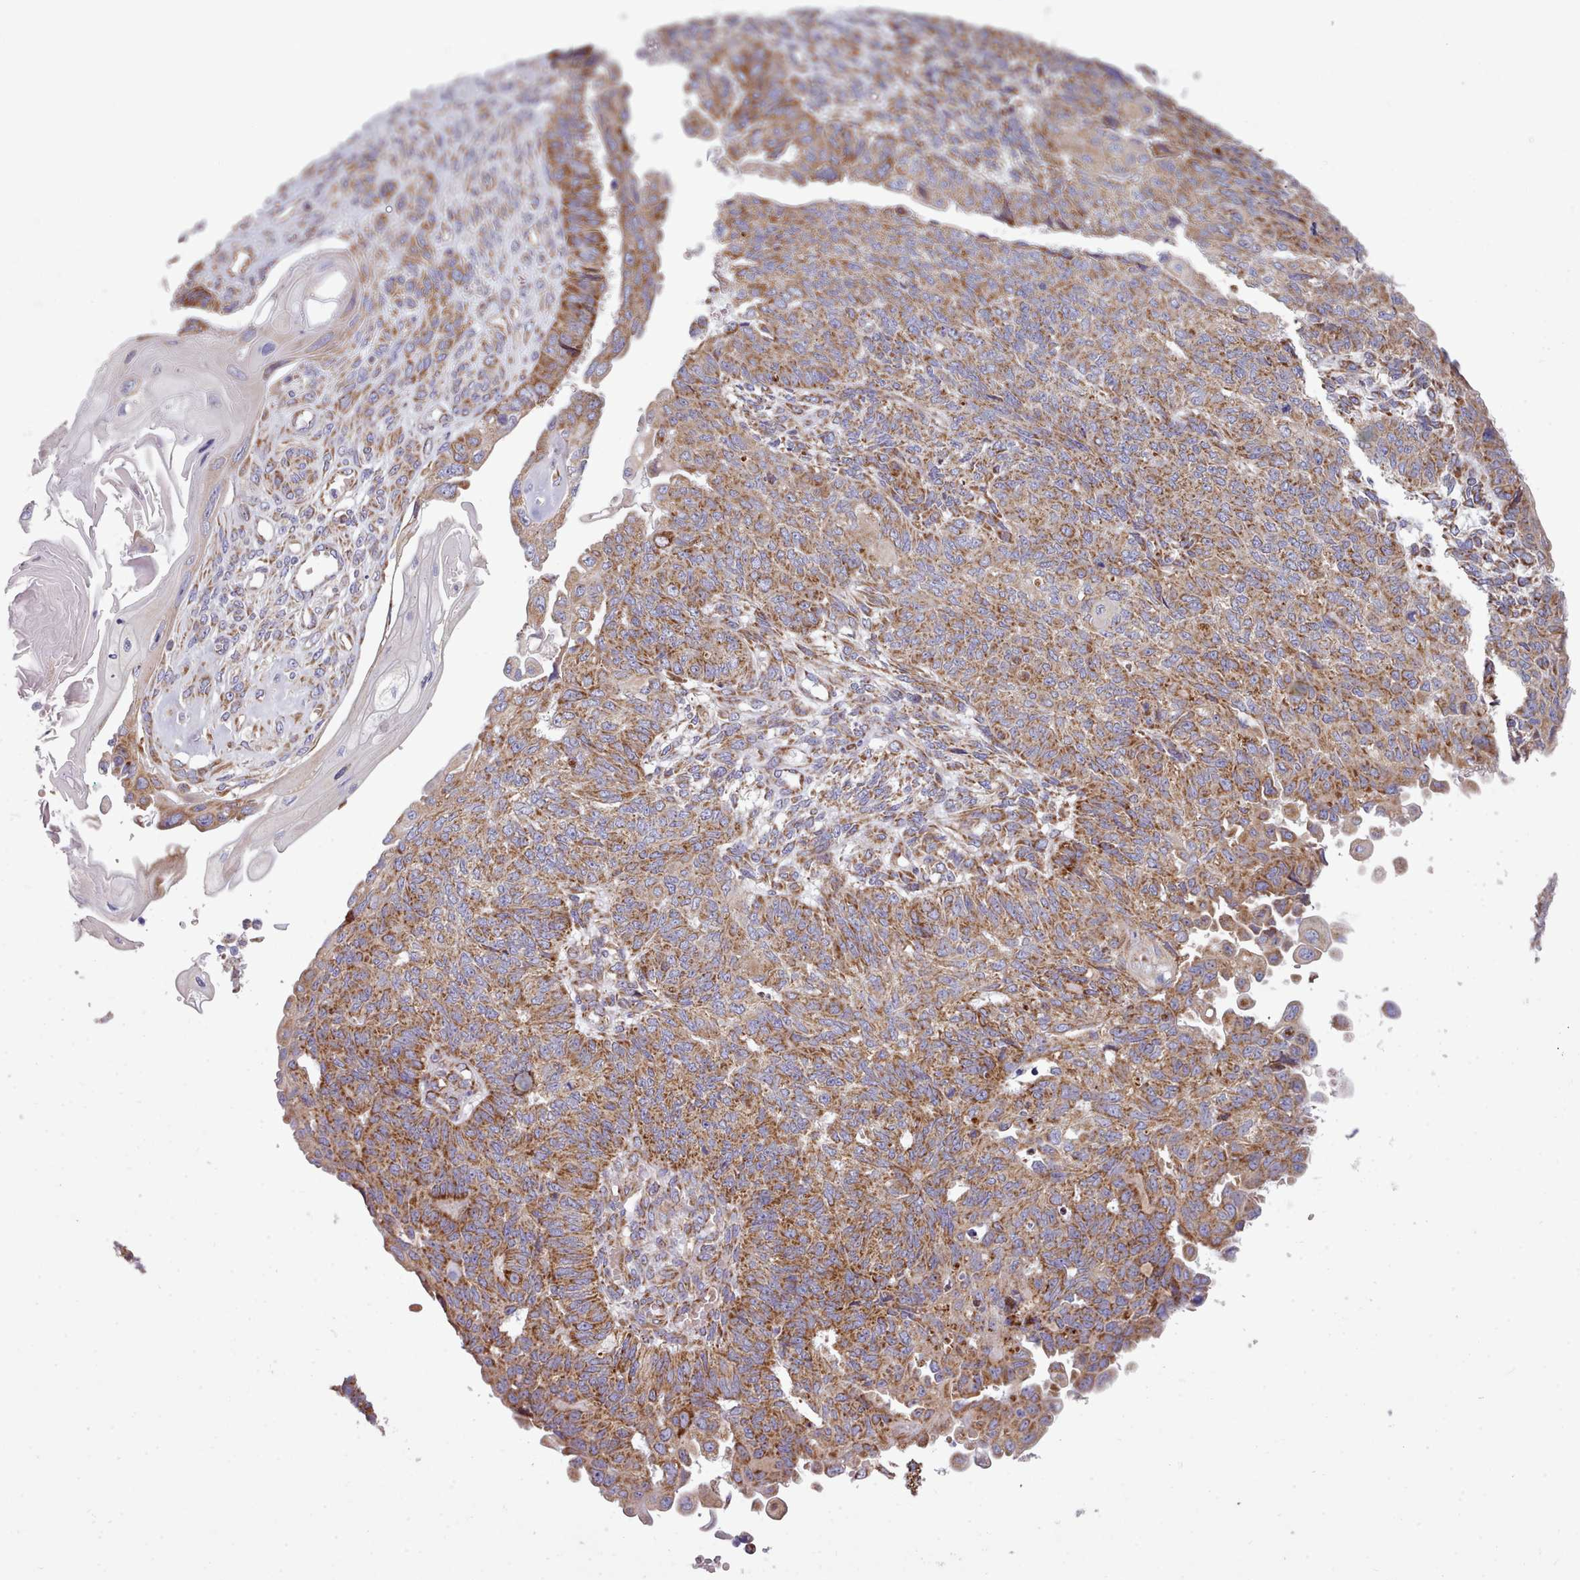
{"staining": {"intensity": "moderate", "quantity": ">75%", "location": "cytoplasmic/membranous"}, "tissue": "endometrial cancer", "cell_type": "Tumor cells", "image_type": "cancer", "snomed": [{"axis": "morphology", "description": "Adenocarcinoma, NOS"}, {"axis": "topography", "description": "Endometrium"}], "caption": "Immunohistochemical staining of human endometrial cancer (adenocarcinoma) displays moderate cytoplasmic/membranous protein staining in about >75% of tumor cells.", "gene": "SRP54", "patient": {"sex": "female", "age": 32}}